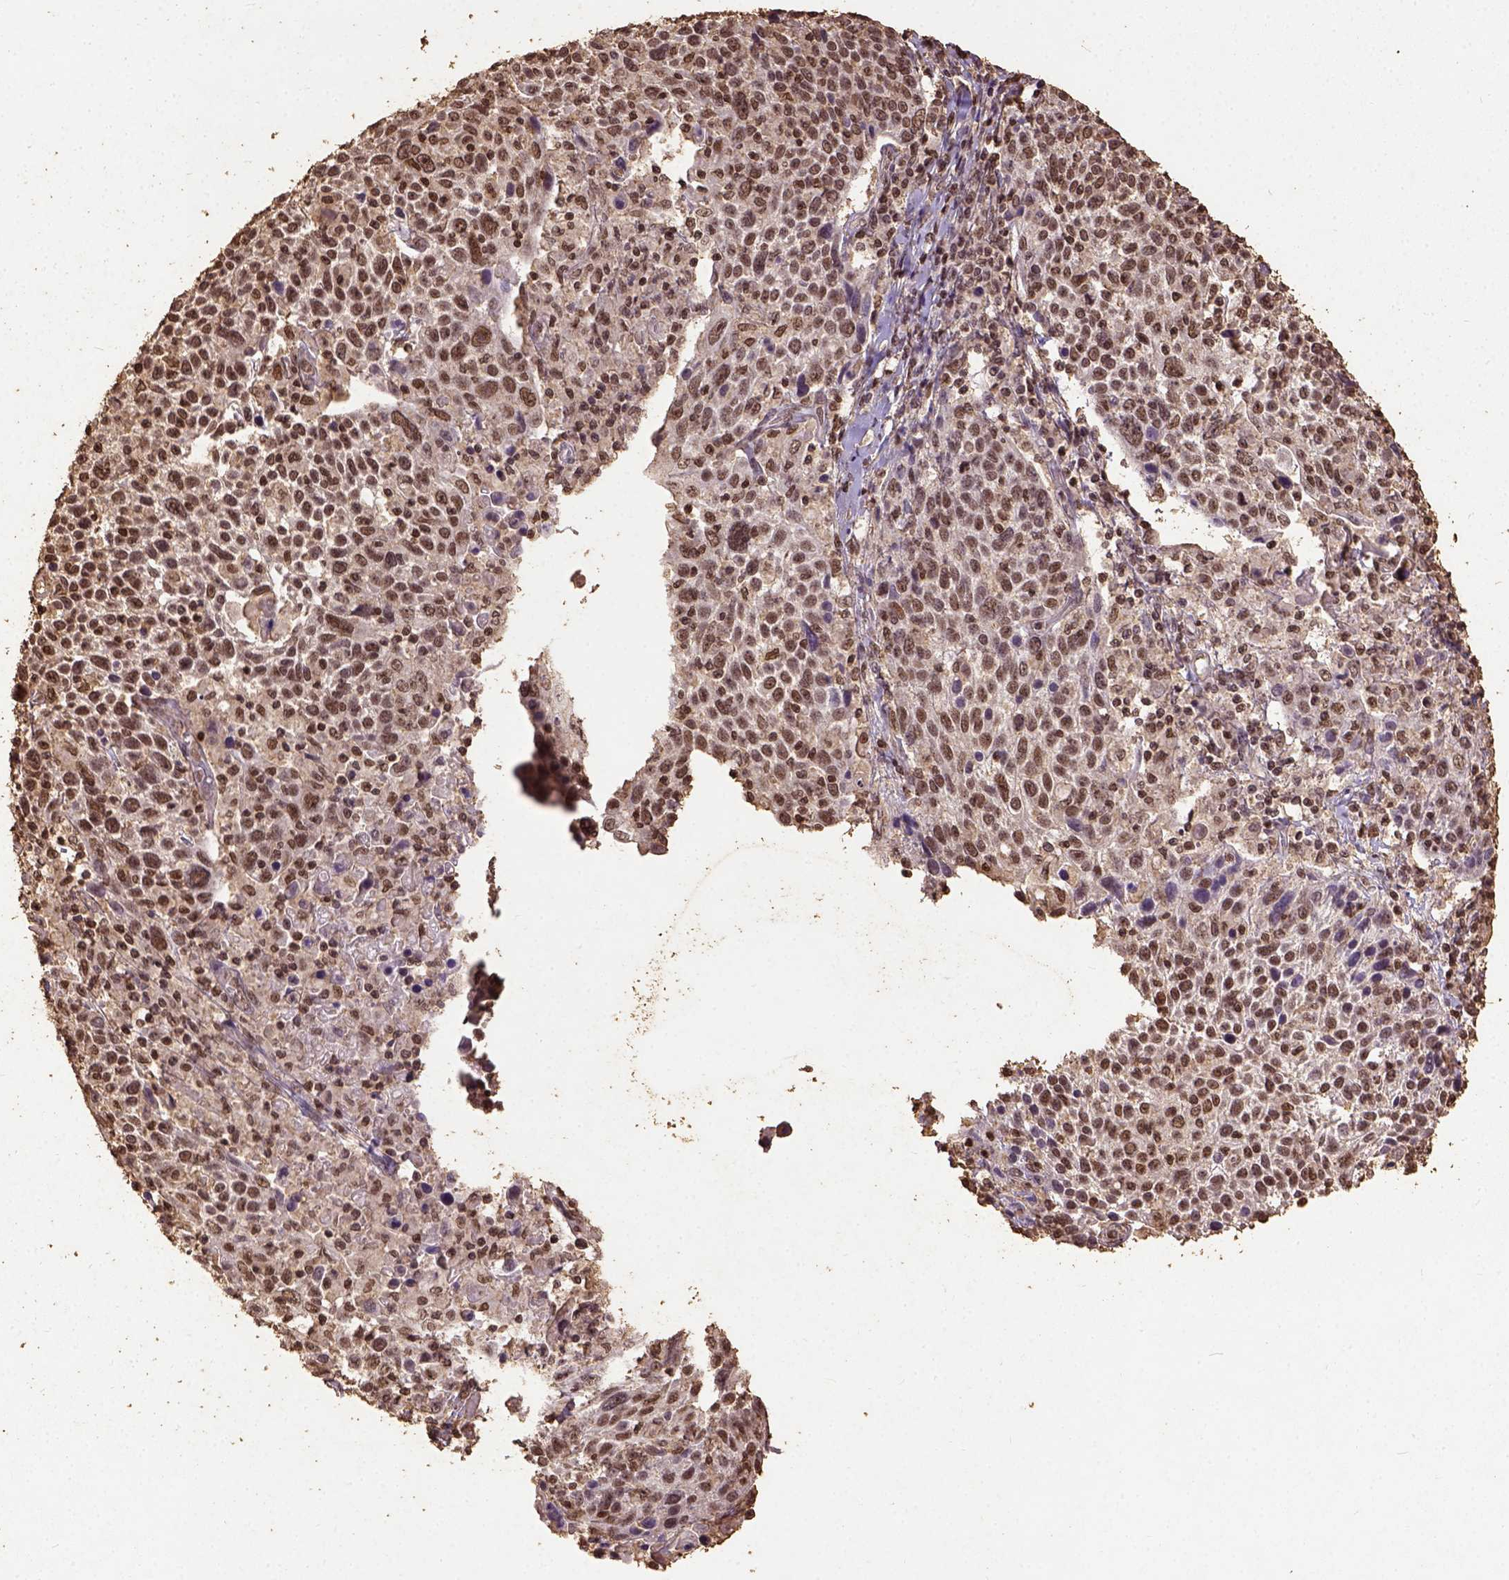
{"staining": {"intensity": "moderate", "quantity": ">75%", "location": "nuclear"}, "tissue": "cervical cancer", "cell_type": "Tumor cells", "image_type": "cancer", "snomed": [{"axis": "morphology", "description": "Squamous cell carcinoma, NOS"}, {"axis": "topography", "description": "Cervix"}], "caption": "Immunohistochemical staining of human cervical cancer (squamous cell carcinoma) shows medium levels of moderate nuclear protein expression in about >75% of tumor cells. The protein is stained brown, and the nuclei are stained in blue (DAB IHC with brightfield microscopy, high magnification).", "gene": "NACC1", "patient": {"sex": "female", "age": 61}}